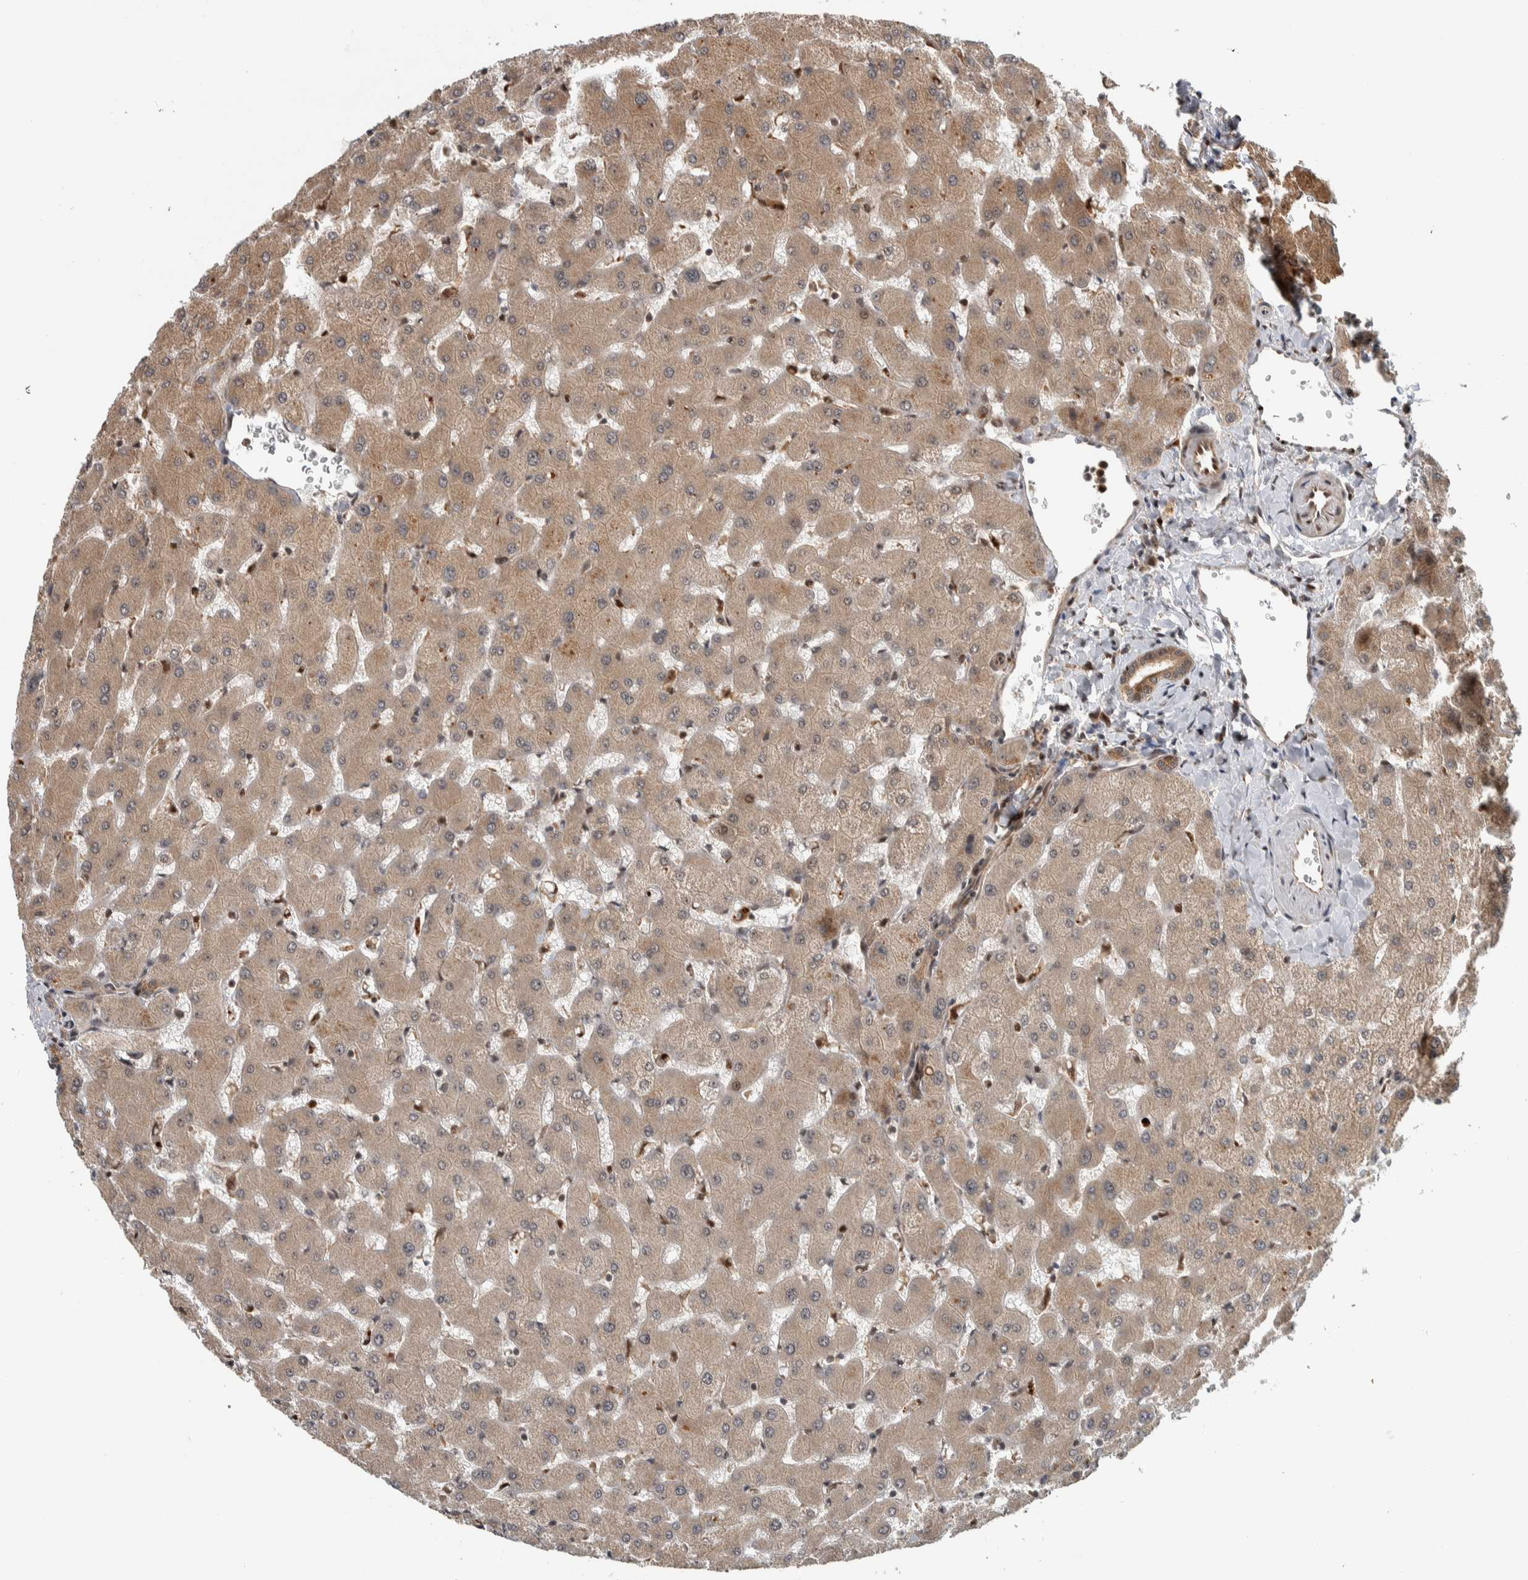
{"staining": {"intensity": "moderate", "quantity": ">75%", "location": "cytoplasmic/membranous"}, "tissue": "liver", "cell_type": "Cholangiocytes", "image_type": "normal", "snomed": [{"axis": "morphology", "description": "Normal tissue, NOS"}, {"axis": "topography", "description": "Liver"}], "caption": "Immunohistochemistry histopathology image of unremarkable liver: human liver stained using IHC displays medium levels of moderate protein expression localized specifically in the cytoplasmic/membranous of cholangiocytes, appearing as a cytoplasmic/membranous brown color.", "gene": "RPS6KA4", "patient": {"sex": "female", "age": 63}}